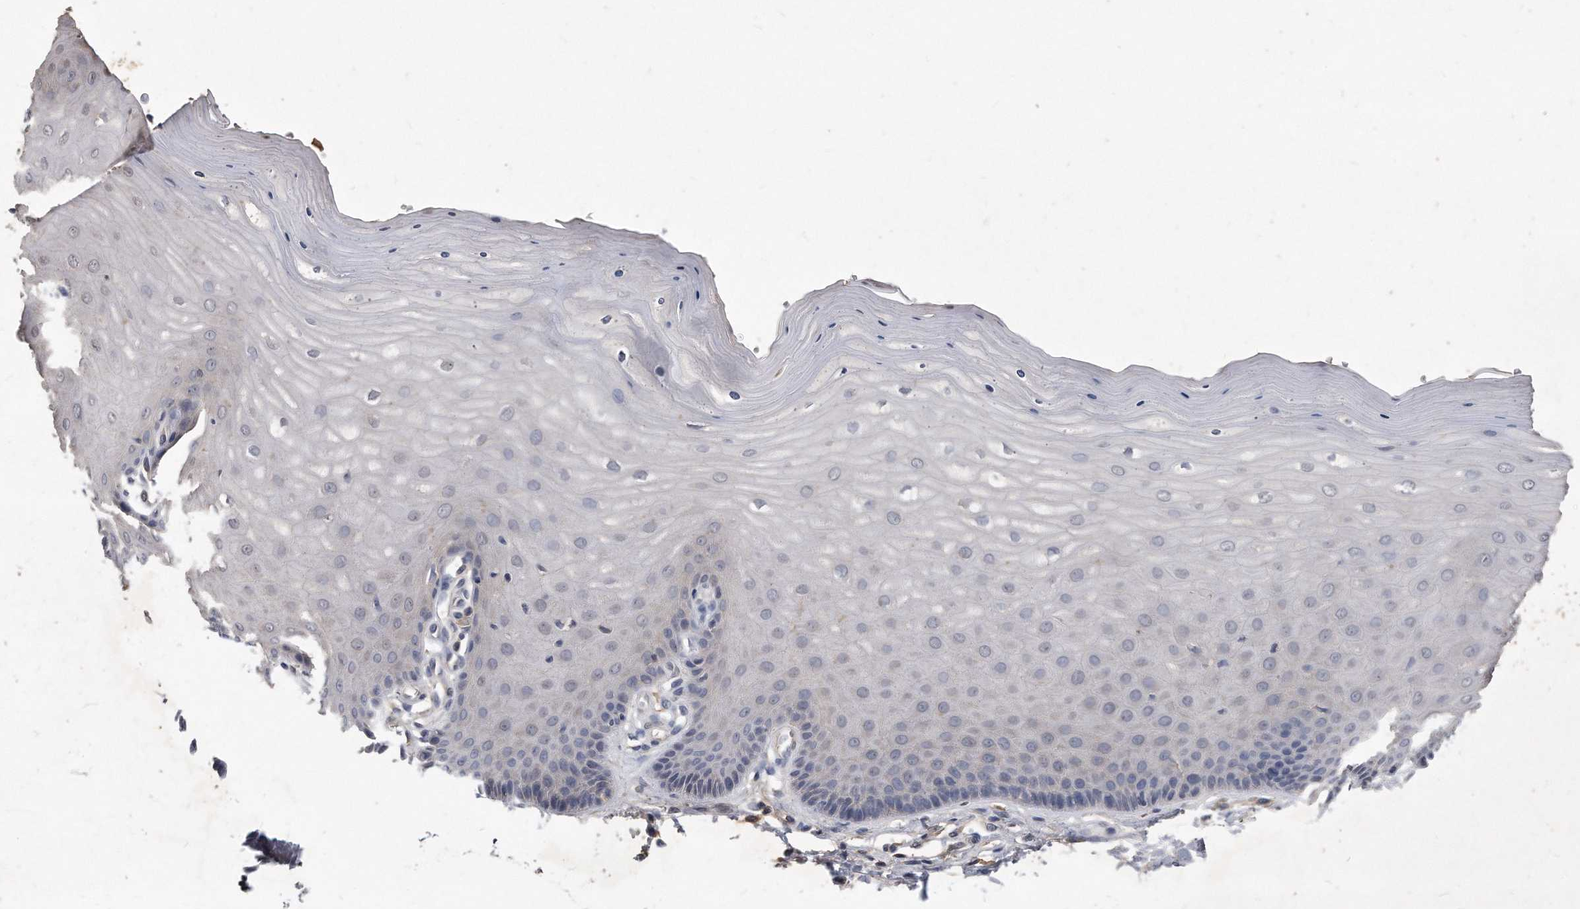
{"staining": {"intensity": "negative", "quantity": "none", "location": "none"}, "tissue": "cervix", "cell_type": "Glandular cells", "image_type": "normal", "snomed": [{"axis": "morphology", "description": "Normal tissue, NOS"}, {"axis": "topography", "description": "Cervix"}], "caption": "Glandular cells are negative for brown protein staining in benign cervix. (IHC, brightfield microscopy, high magnification).", "gene": "HOMER3", "patient": {"sex": "female", "age": 55}}